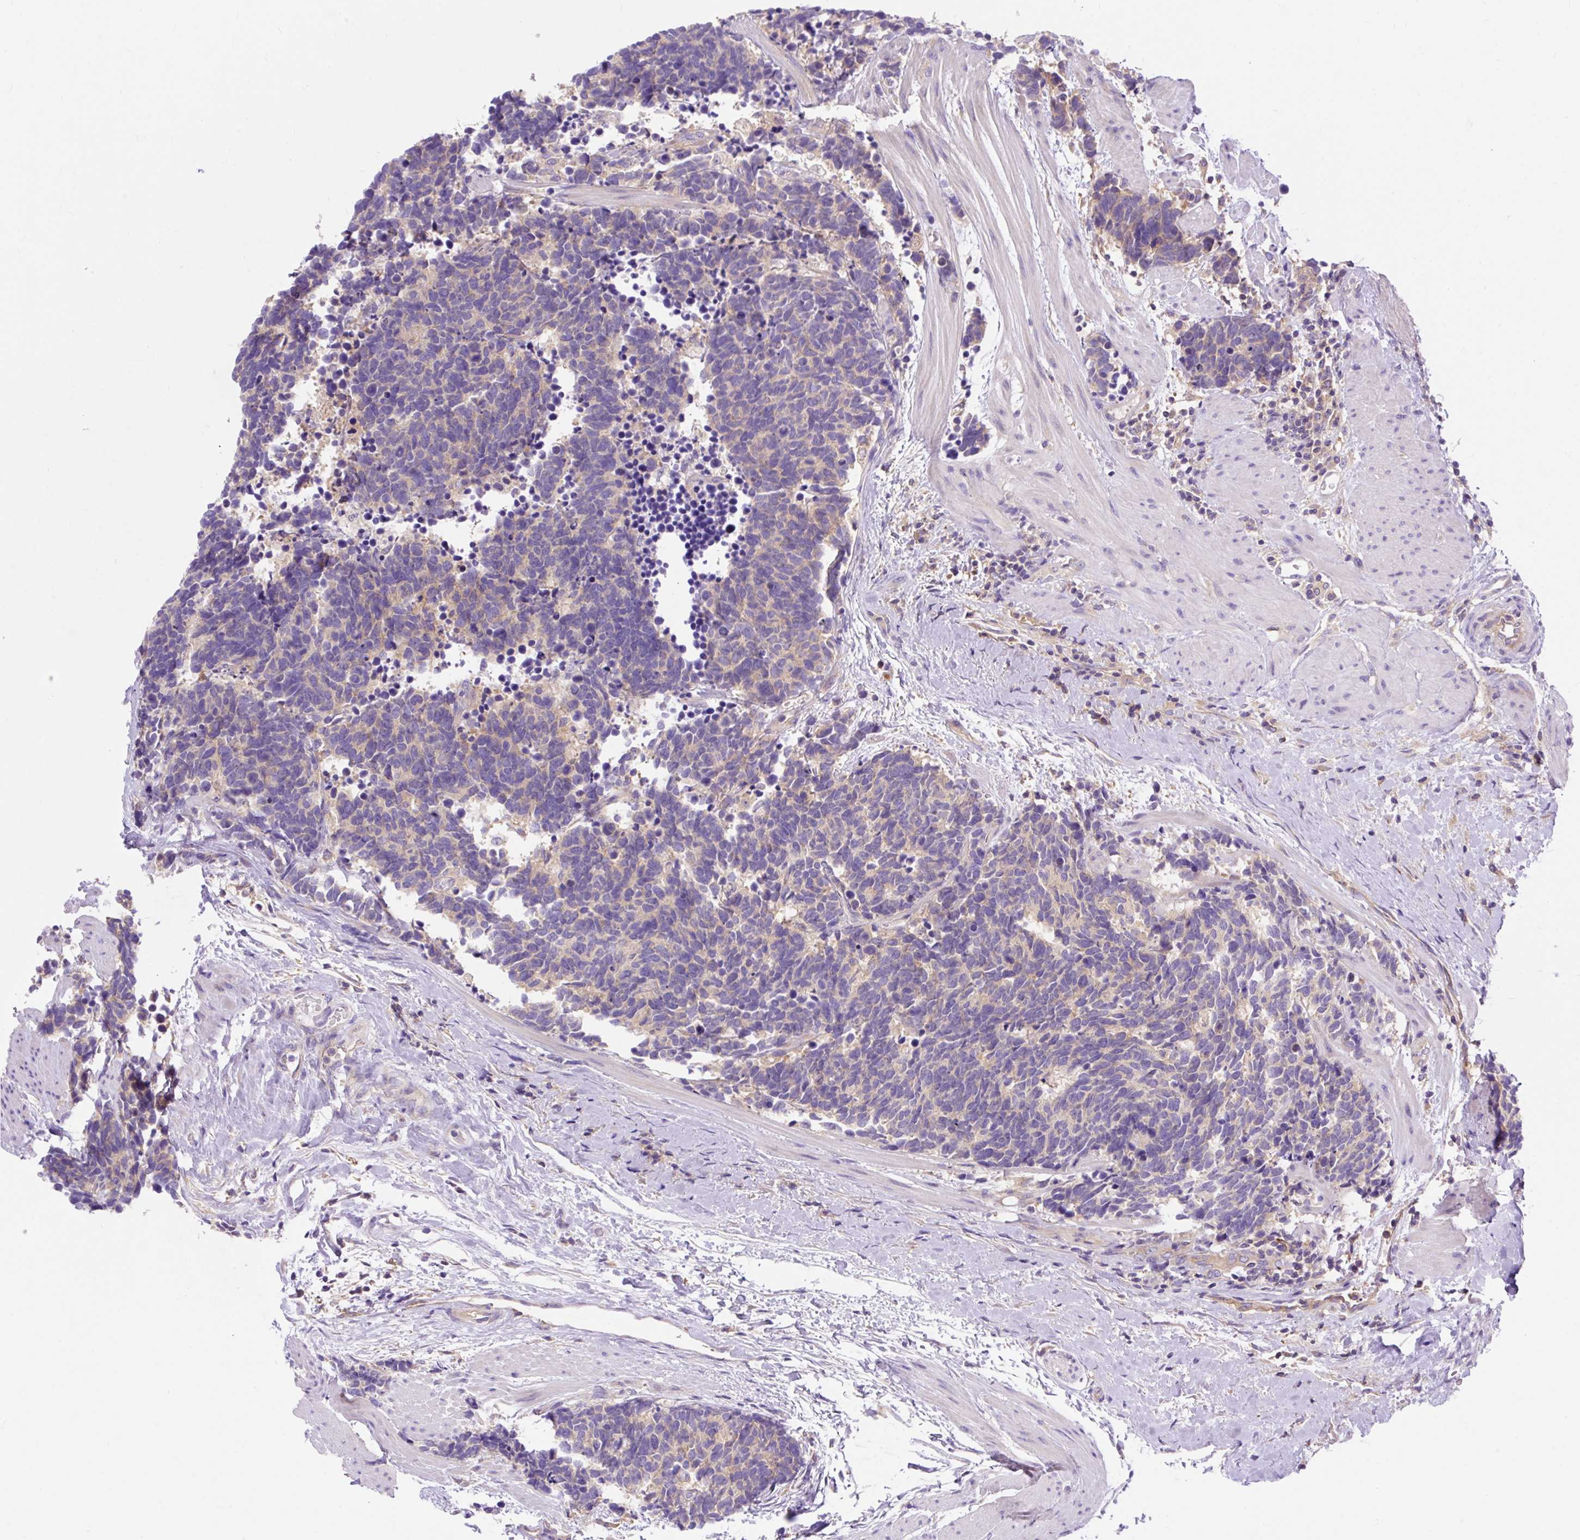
{"staining": {"intensity": "negative", "quantity": "none", "location": "none"}, "tissue": "carcinoid", "cell_type": "Tumor cells", "image_type": "cancer", "snomed": [{"axis": "morphology", "description": "Carcinoid, malignant, NOS"}, {"axis": "topography", "description": "Colon"}], "caption": "This is an immunohistochemistry (IHC) micrograph of human carcinoid. There is no positivity in tumor cells.", "gene": "OR4K15", "patient": {"sex": "female", "age": 52}}